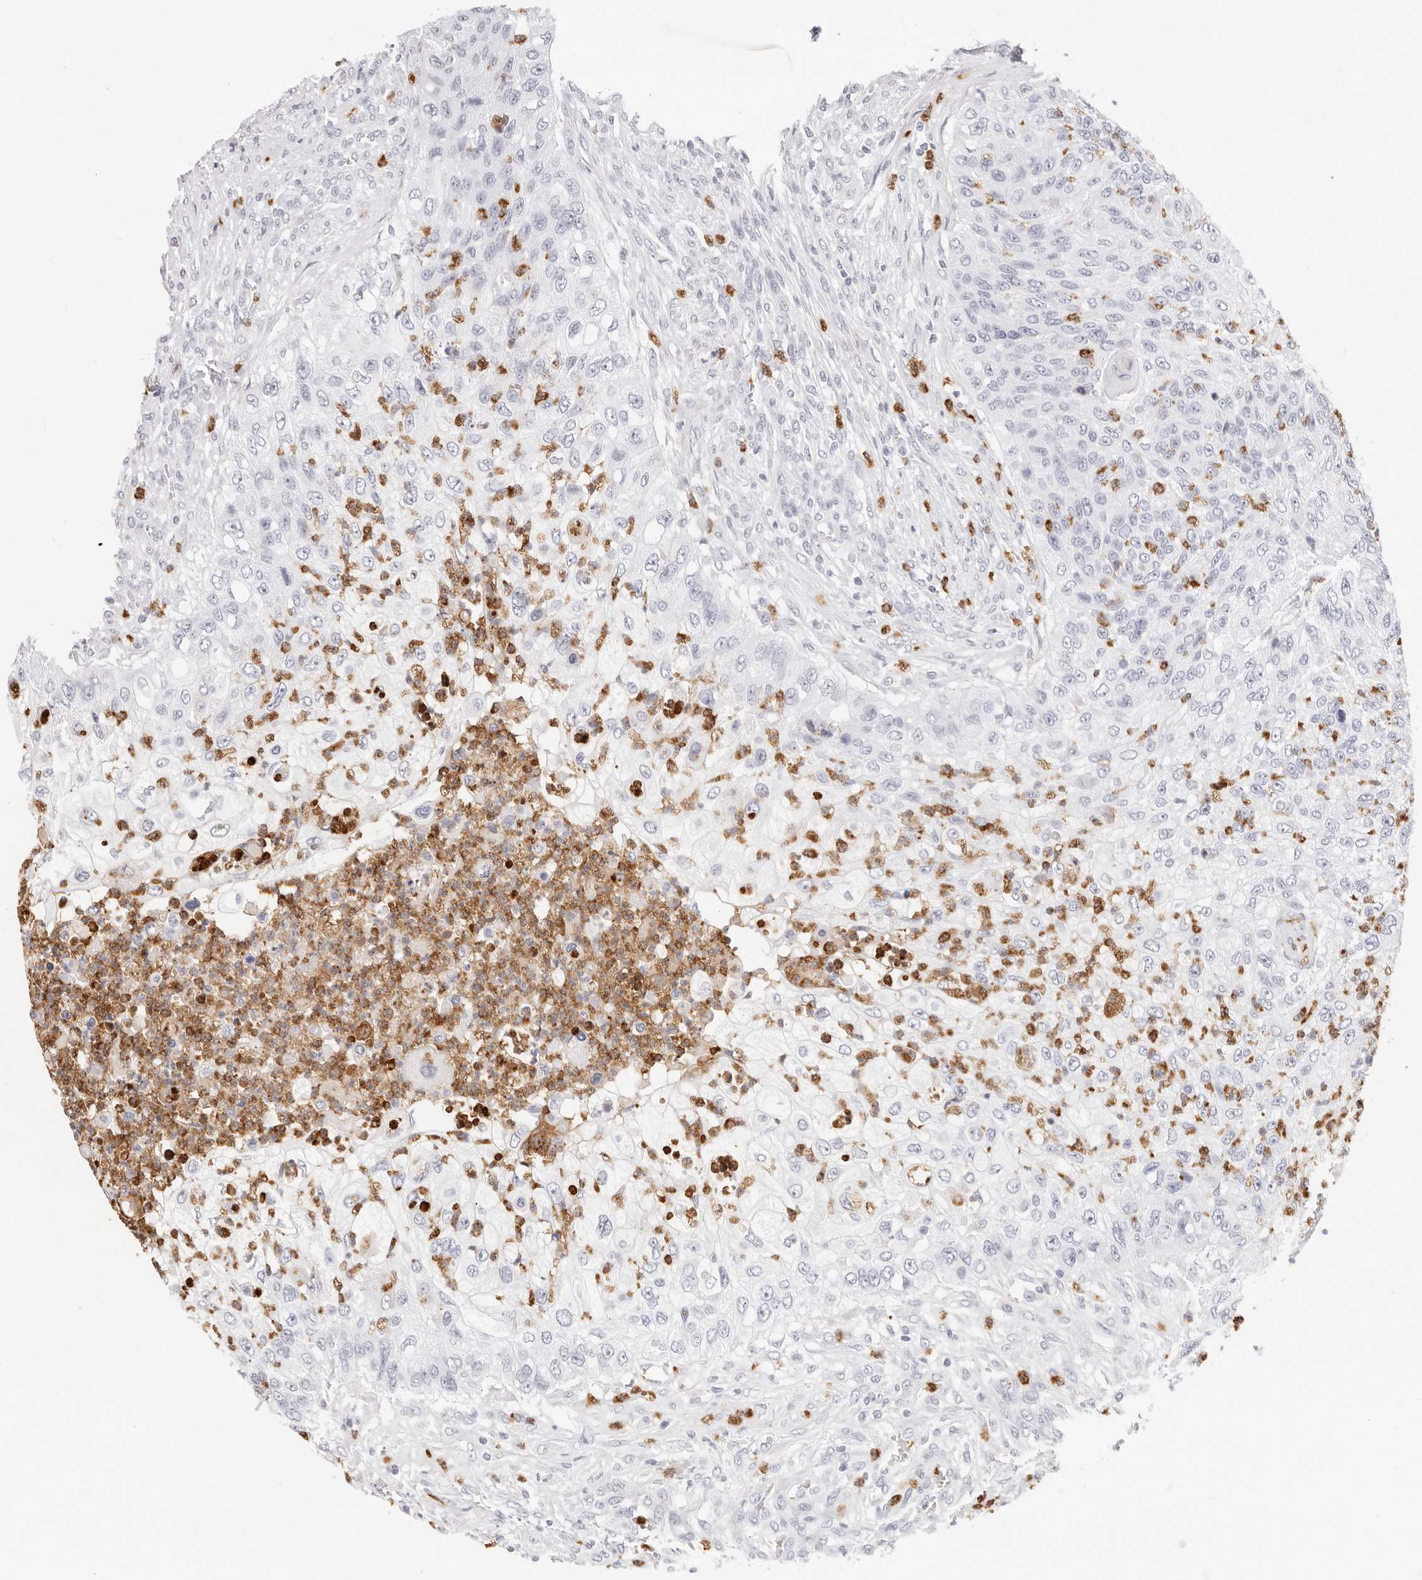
{"staining": {"intensity": "negative", "quantity": "none", "location": "none"}, "tissue": "urothelial cancer", "cell_type": "Tumor cells", "image_type": "cancer", "snomed": [{"axis": "morphology", "description": "Urothelial carcinoma, High grade"}, {"axis": "topography", "description": "Urinary bladder"}], "caption": "Immunohistochemistry of human urothelial cancer reveals no staining in tumor cells. (DAB (3,3'-diaminobenzidine) IHC with hematoxylin counter stain).", "gene": "CAMP", "patient": {"sex": "female", "age": 60}}